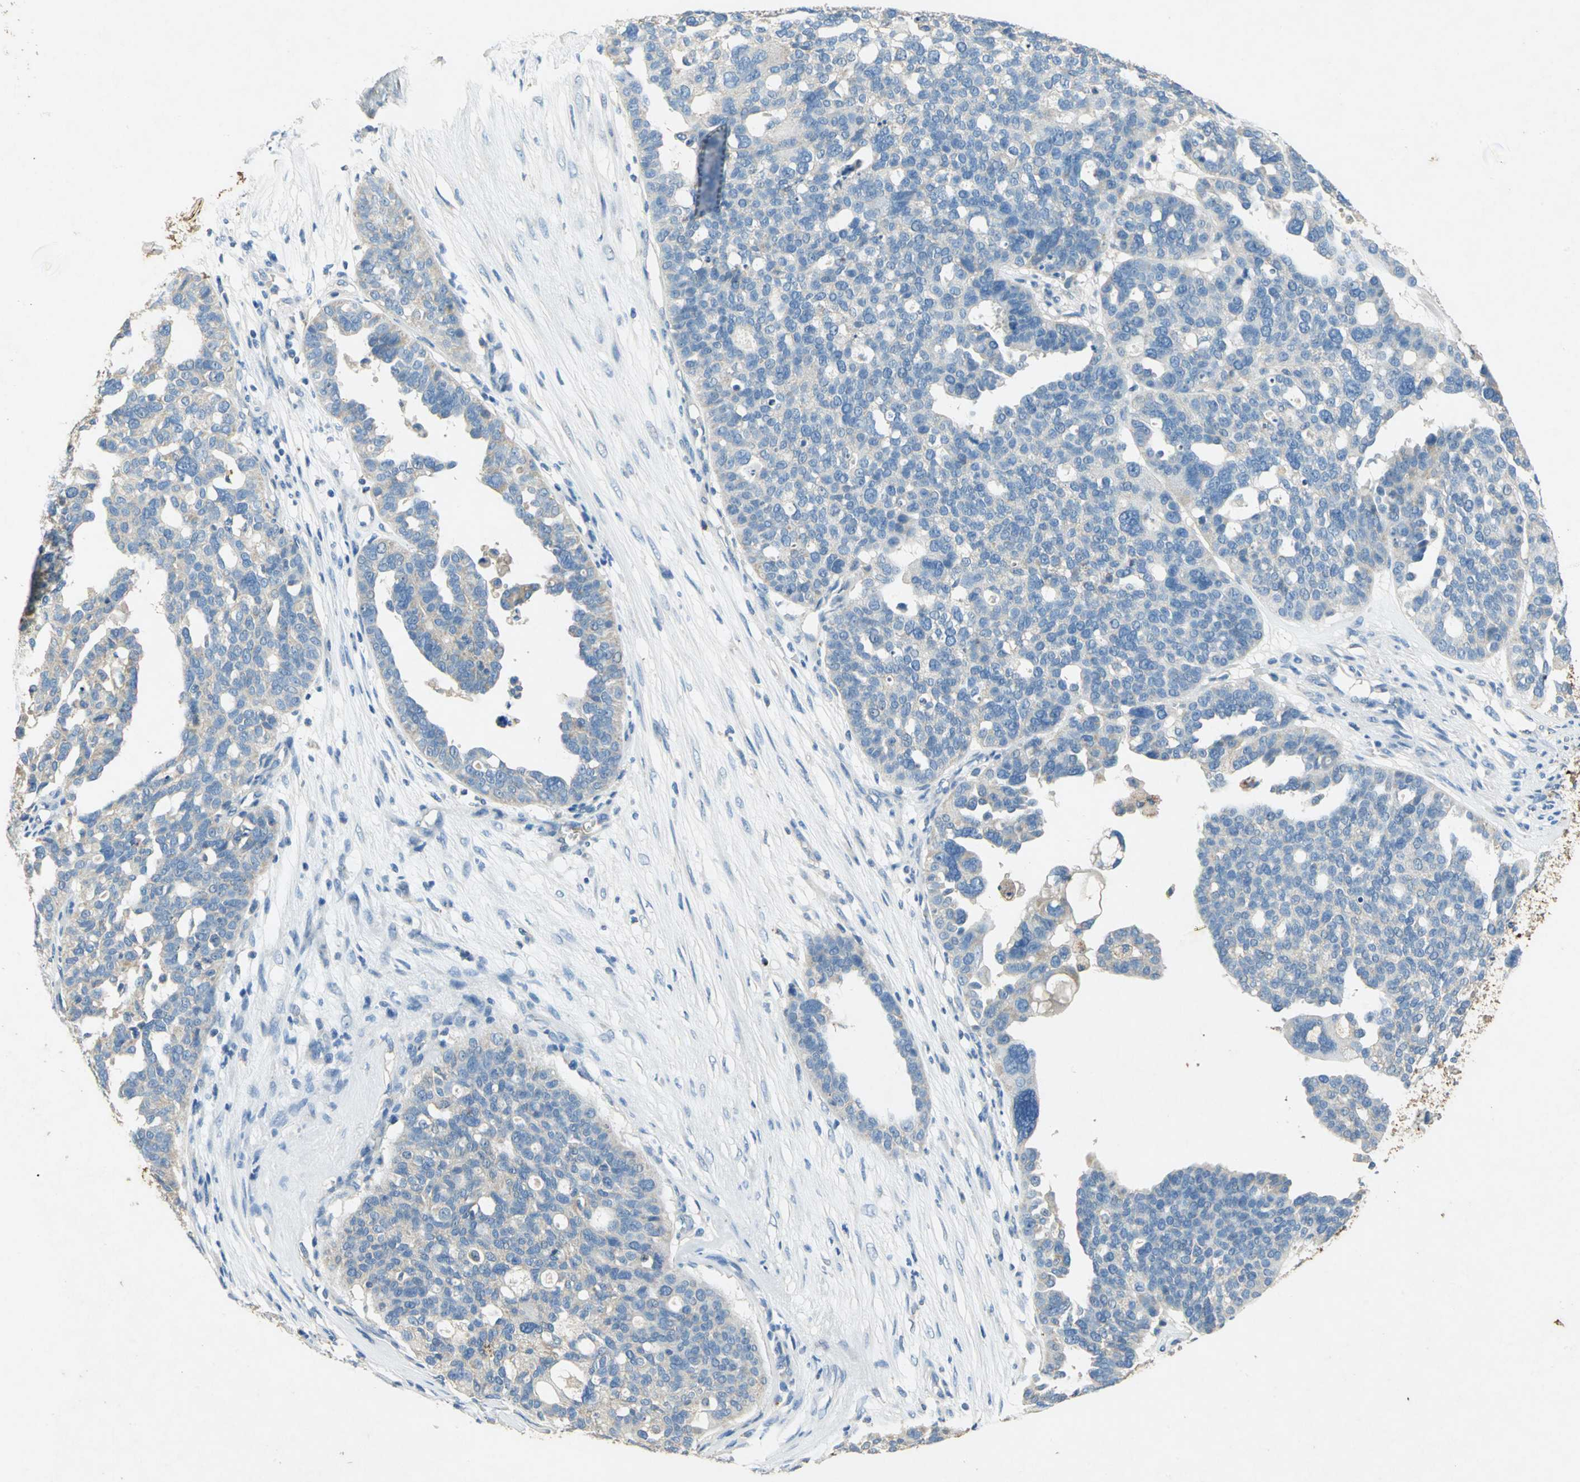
{"staining": {"intensity": "weak", "quantity": "25%-75%", "location": "cytoplasmic/membranous"}, "tissue": "ovarian cancer", "cell_type": "Tumor cells", "image_type": "cancer", "snomed": [{"axis": "morphology", "description": "Cystadenocarcinoma, serous, NOS"}, {"axis": "topography", "description": "Ovary"}], "caption": "Serous cystadenocarcinoma (ovarian) stained for a protein exhibits weak cytoplasmic/membranous positivity in tumor cells.", "gene": "ADAMTS5", "patient": {"sex": "female", "age": 59}}